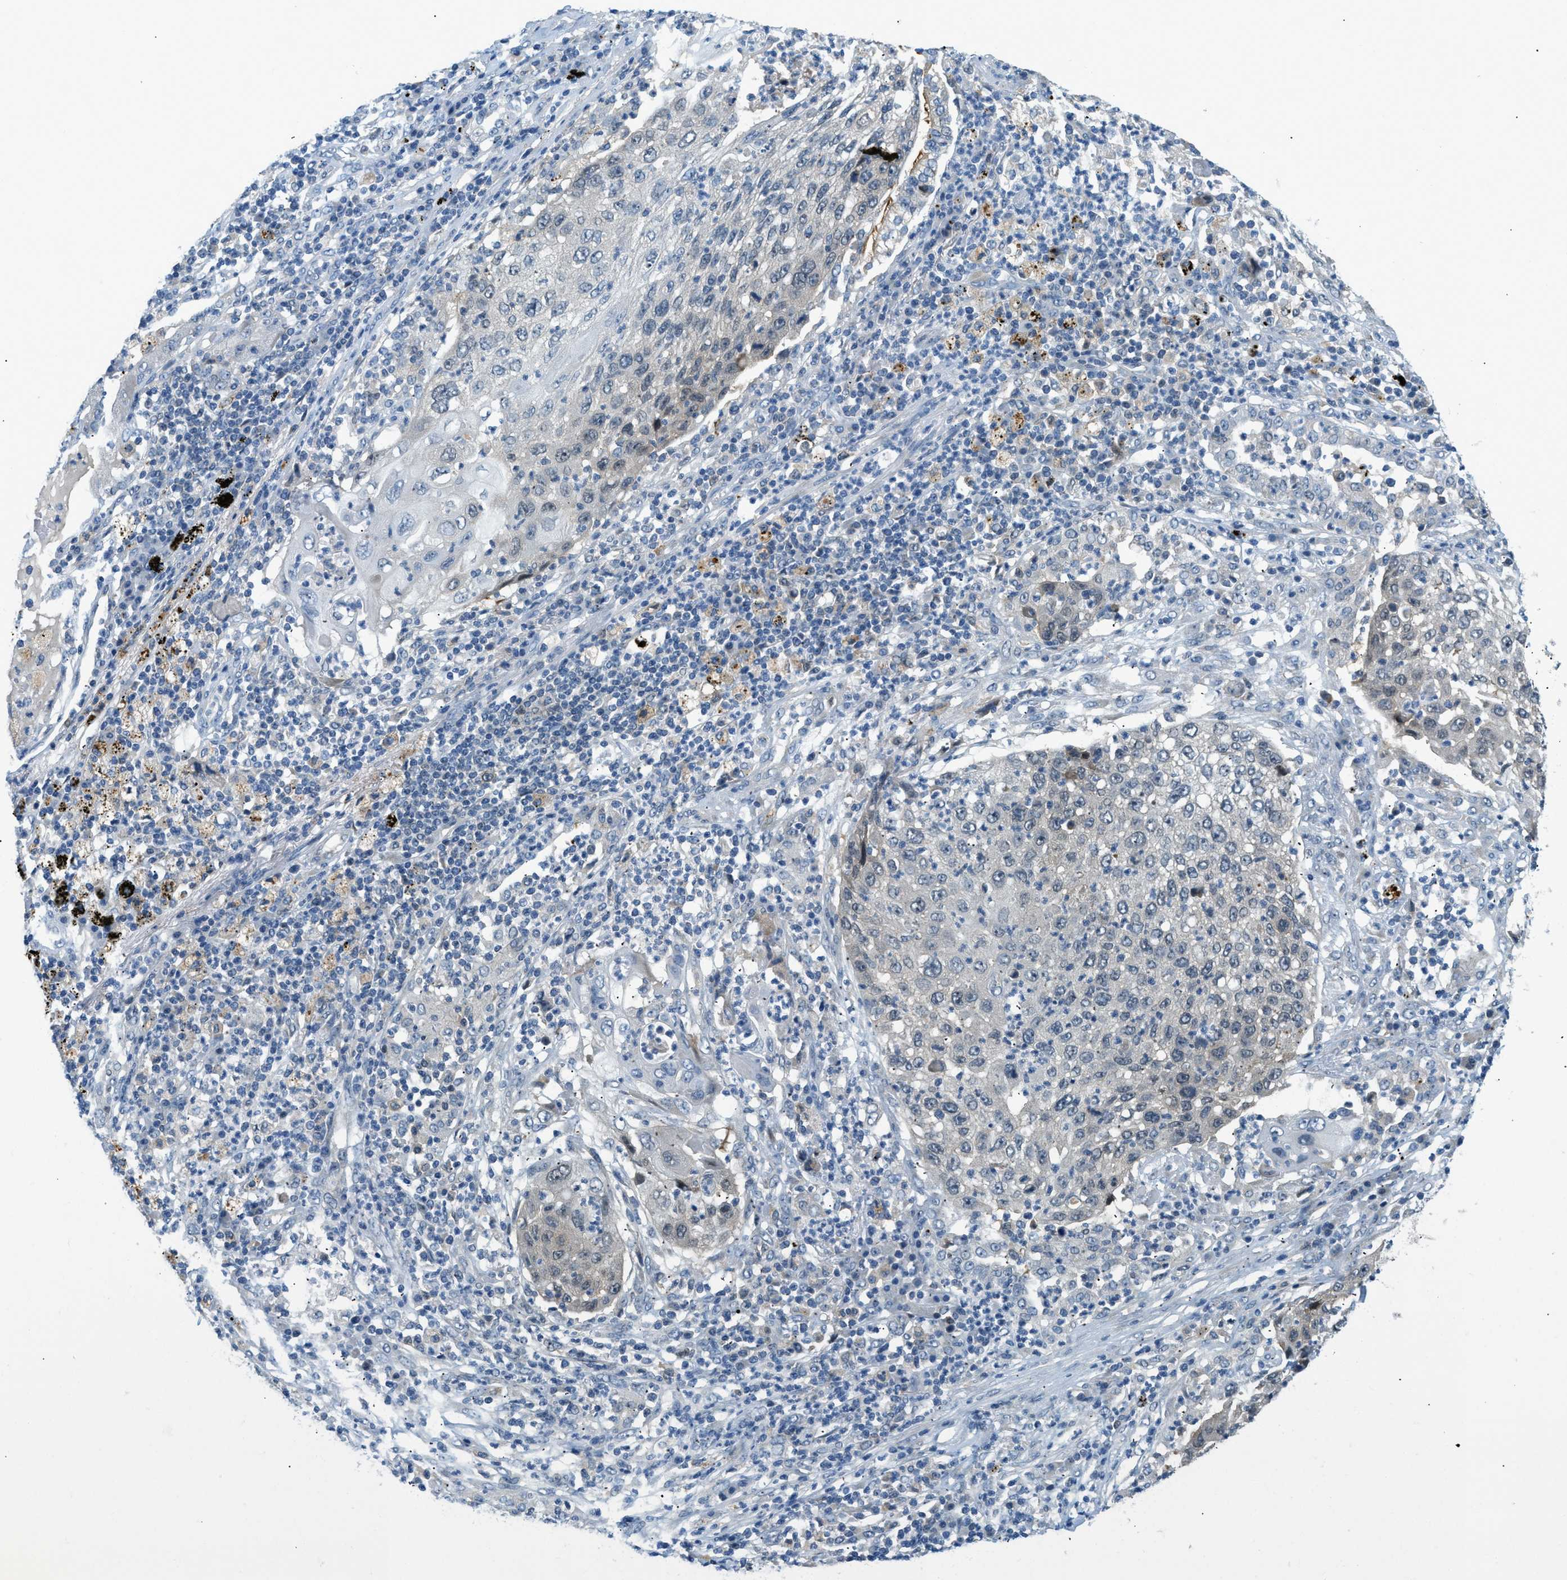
{"staining": {"intensity": "negative", "quantity": "none", "location": "none"}, "tissue": "lung cancer", "cell_type": "Tumor cells", "image_type": "cancer", "snomed": [{"axis": "morphology", "description": "Squamous cell carcinoma, NOS"}, {"axis": "topography", "description": "Lung"}], "caption": "High power microscopy image of an IHC photomicrograph of squamous cell carcinoma (lung), revealing no significant positivity in tumor cells.", "gene": "NME8", "patient": {"sex": "female", "age": 63}}